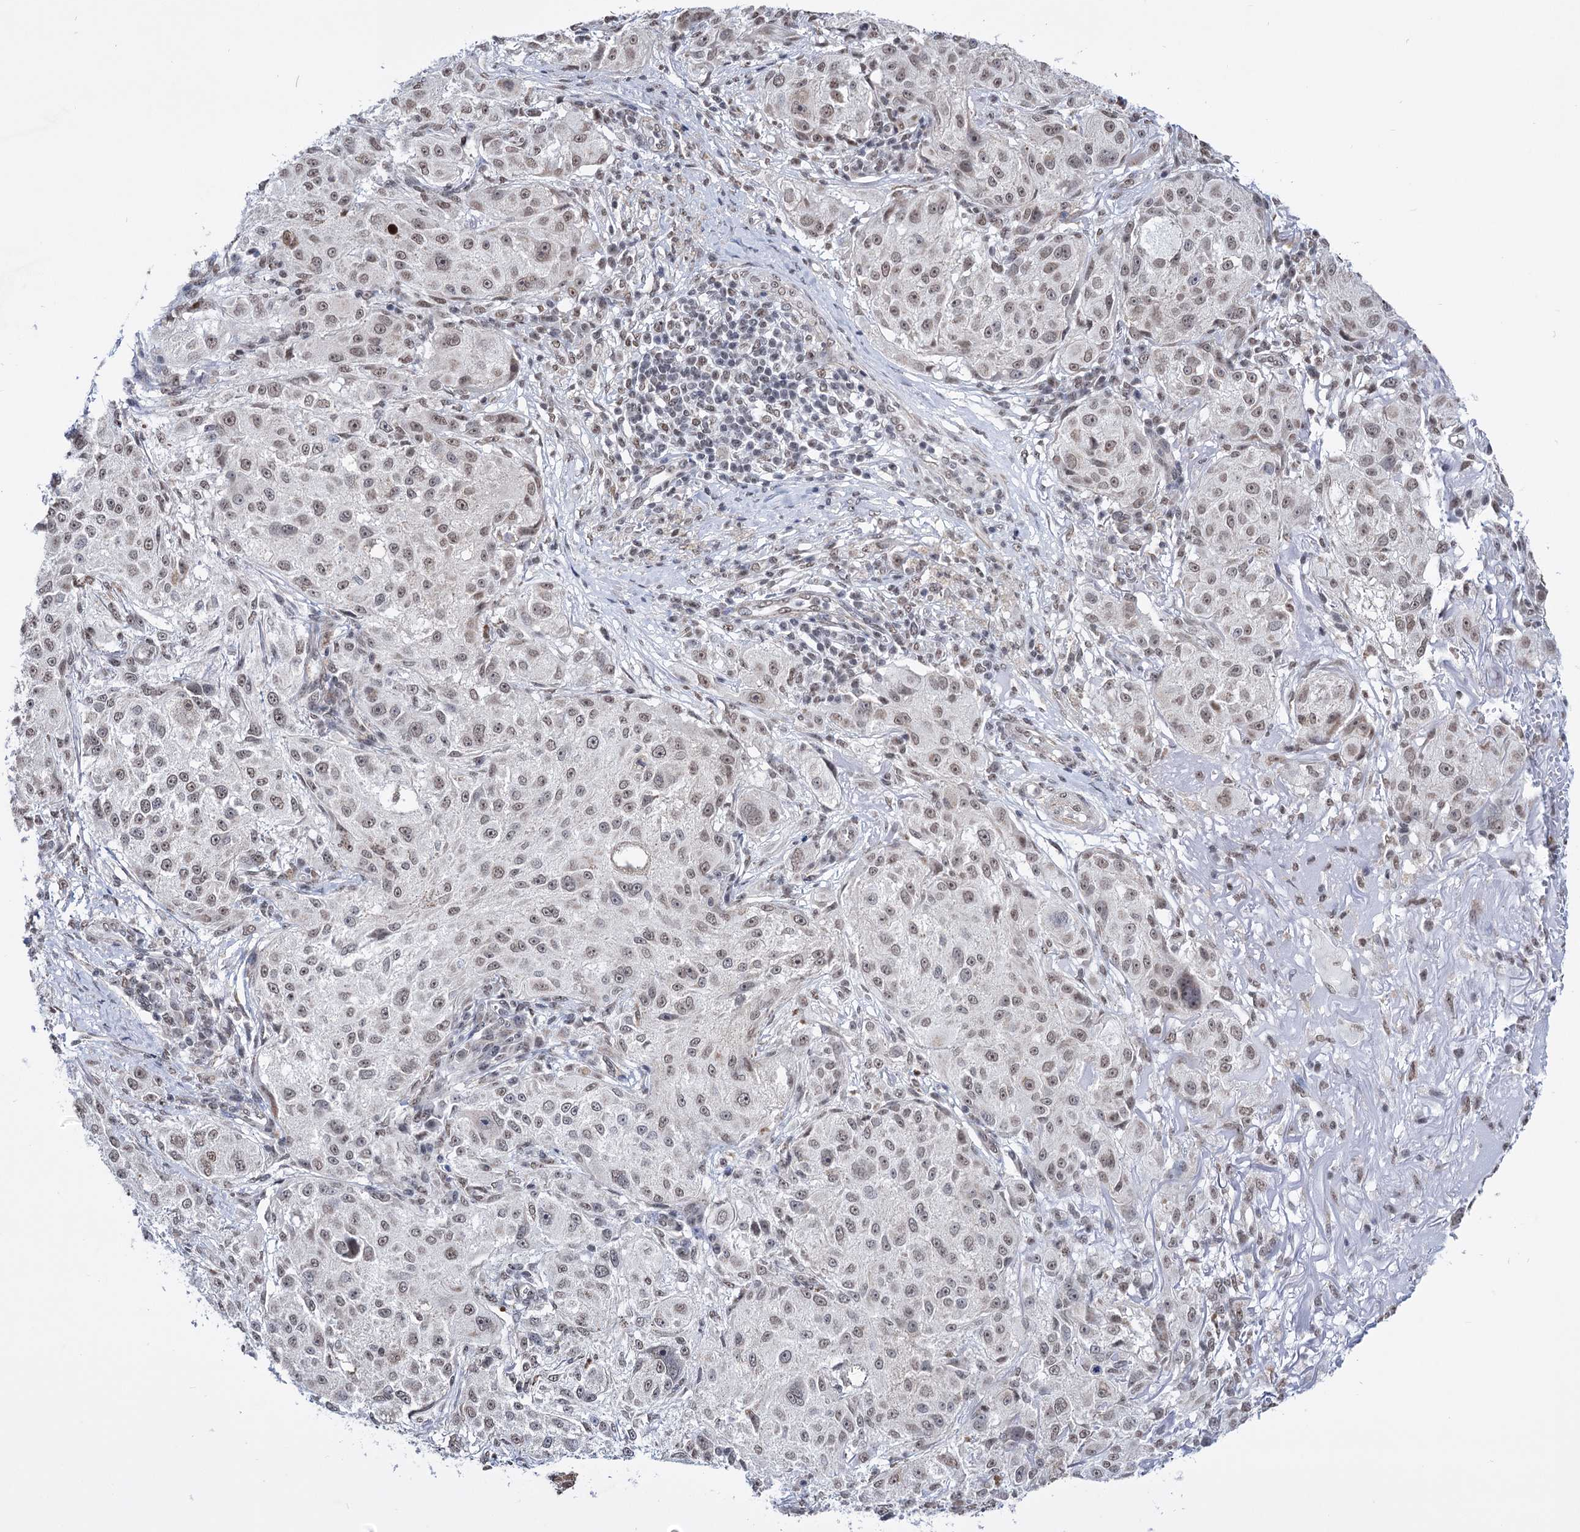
{"staining": {"intensity": "moderate", "quantity": "<25%", "location": "nuclear"}, "tissue": "melanoma", "cell_type": "Tumor cells", "image_type": "cancer", "snomed": [{"axis": "morphology", "description": "Necrosis, NOS"}, {"axis": "morphology", "description": "Malignant melanoma, NOS"}, {"axis": "topography", "description": "Skin"}], "caption": "Tumor cells reveal low levels of moderate nuclear positivity in approximately <25% of cells in human melanoma.", "gene": "ABHD10", "patient": {"sex": "female", "age": 87}}